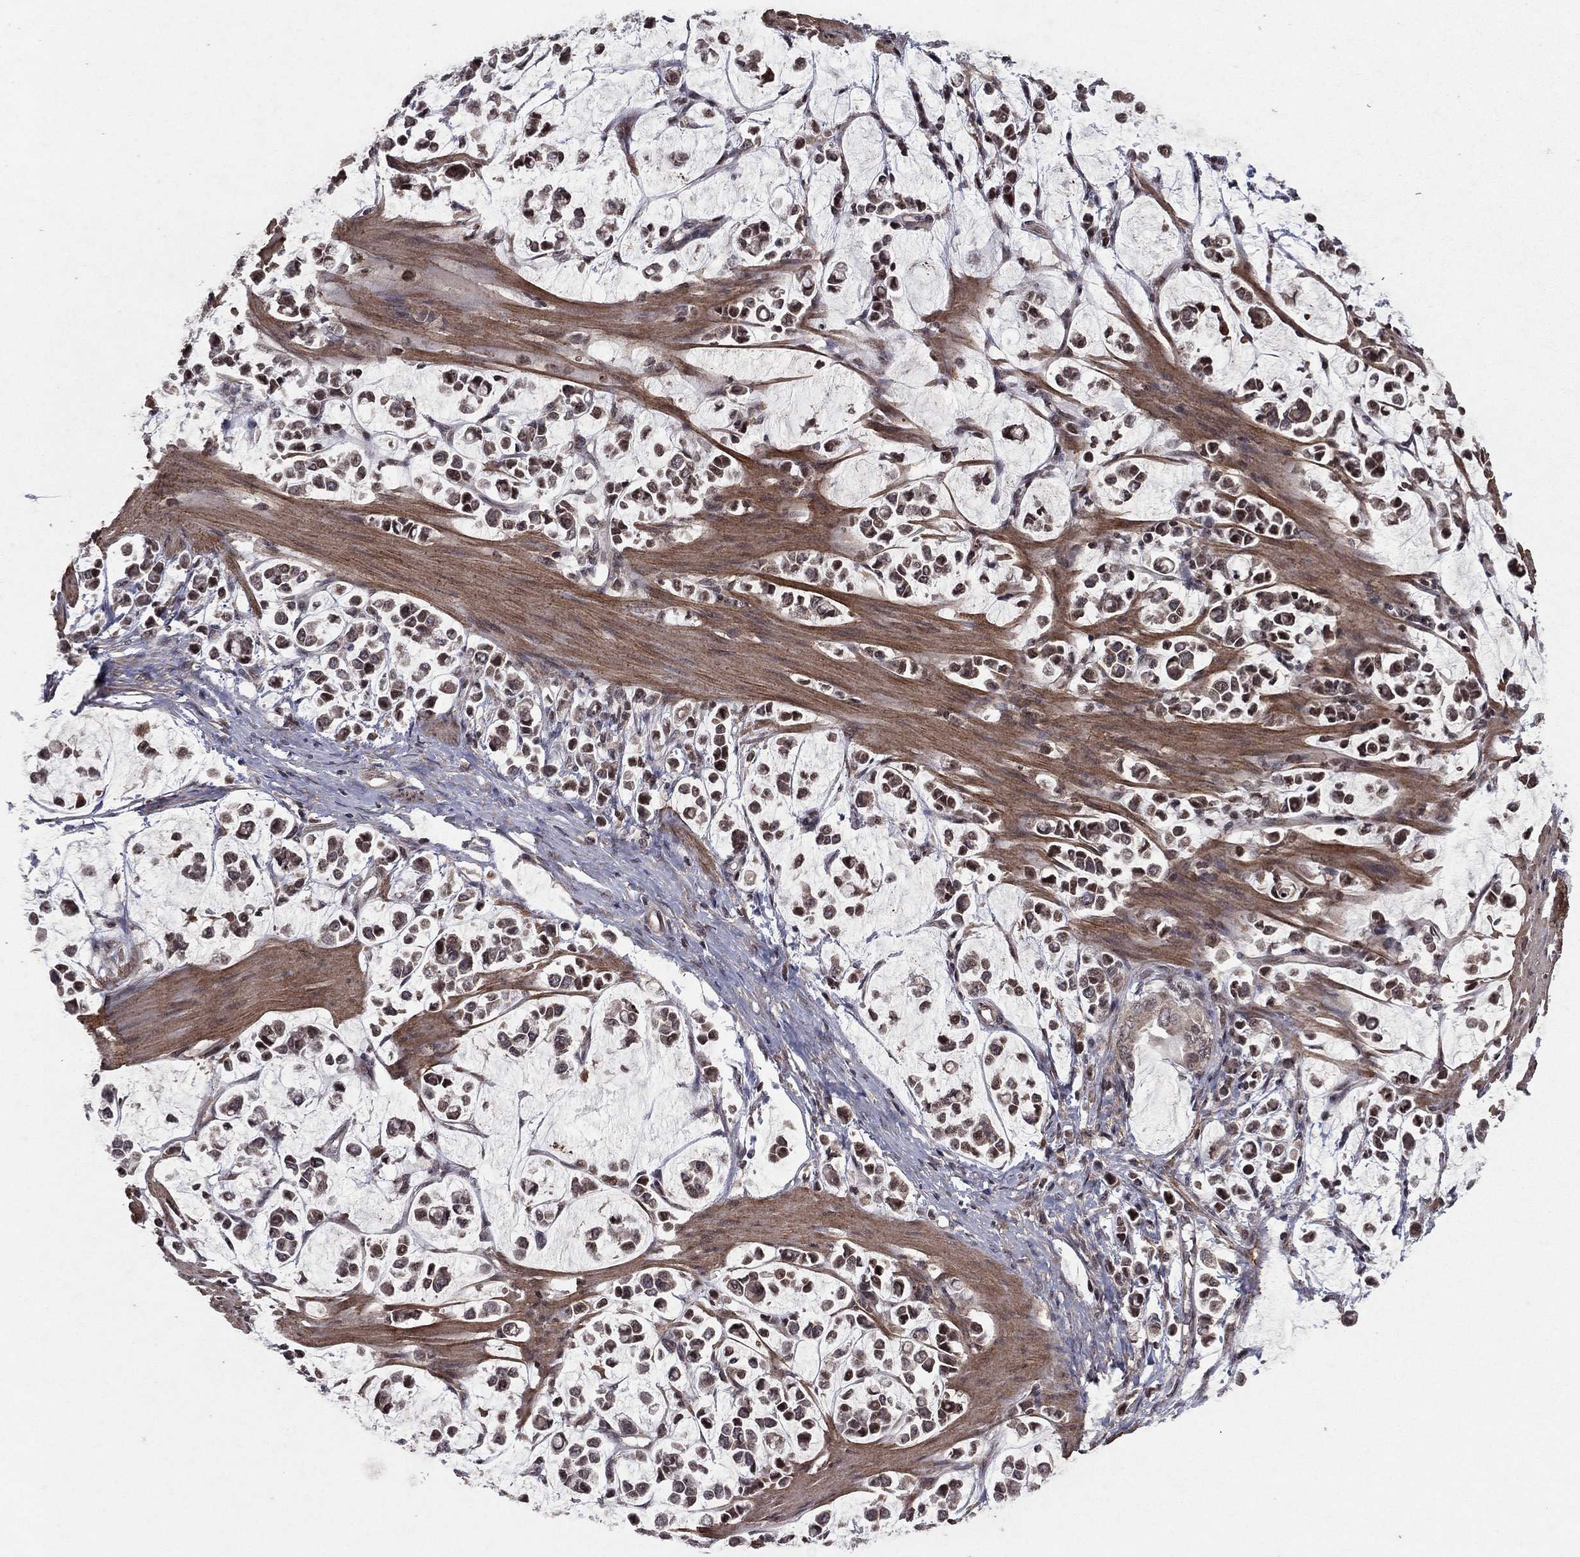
{"staining": {"intensity": "moderate", "quantity": "<25%", "location": "cytoplasmic/membranous,nuclear"}, "tissue": "stomach cancer", "cell_type": "Tumor cells", "image_type": "cancer", "snomed": [{"axis": "morphology", "description": "Adenocarcinoma, NOS"}, {"axis": "topography", "description": "Stomach"}], "caption": "This image exhibits immunohistochemistry staining of human stomach adenocarcinoma, with low moderate cytoplasmic/membranous and nuclear positivity in approximately <25% of tumor cells.", "gene": "SORBS1", "patient": {"sex": "male", "age": 82}}